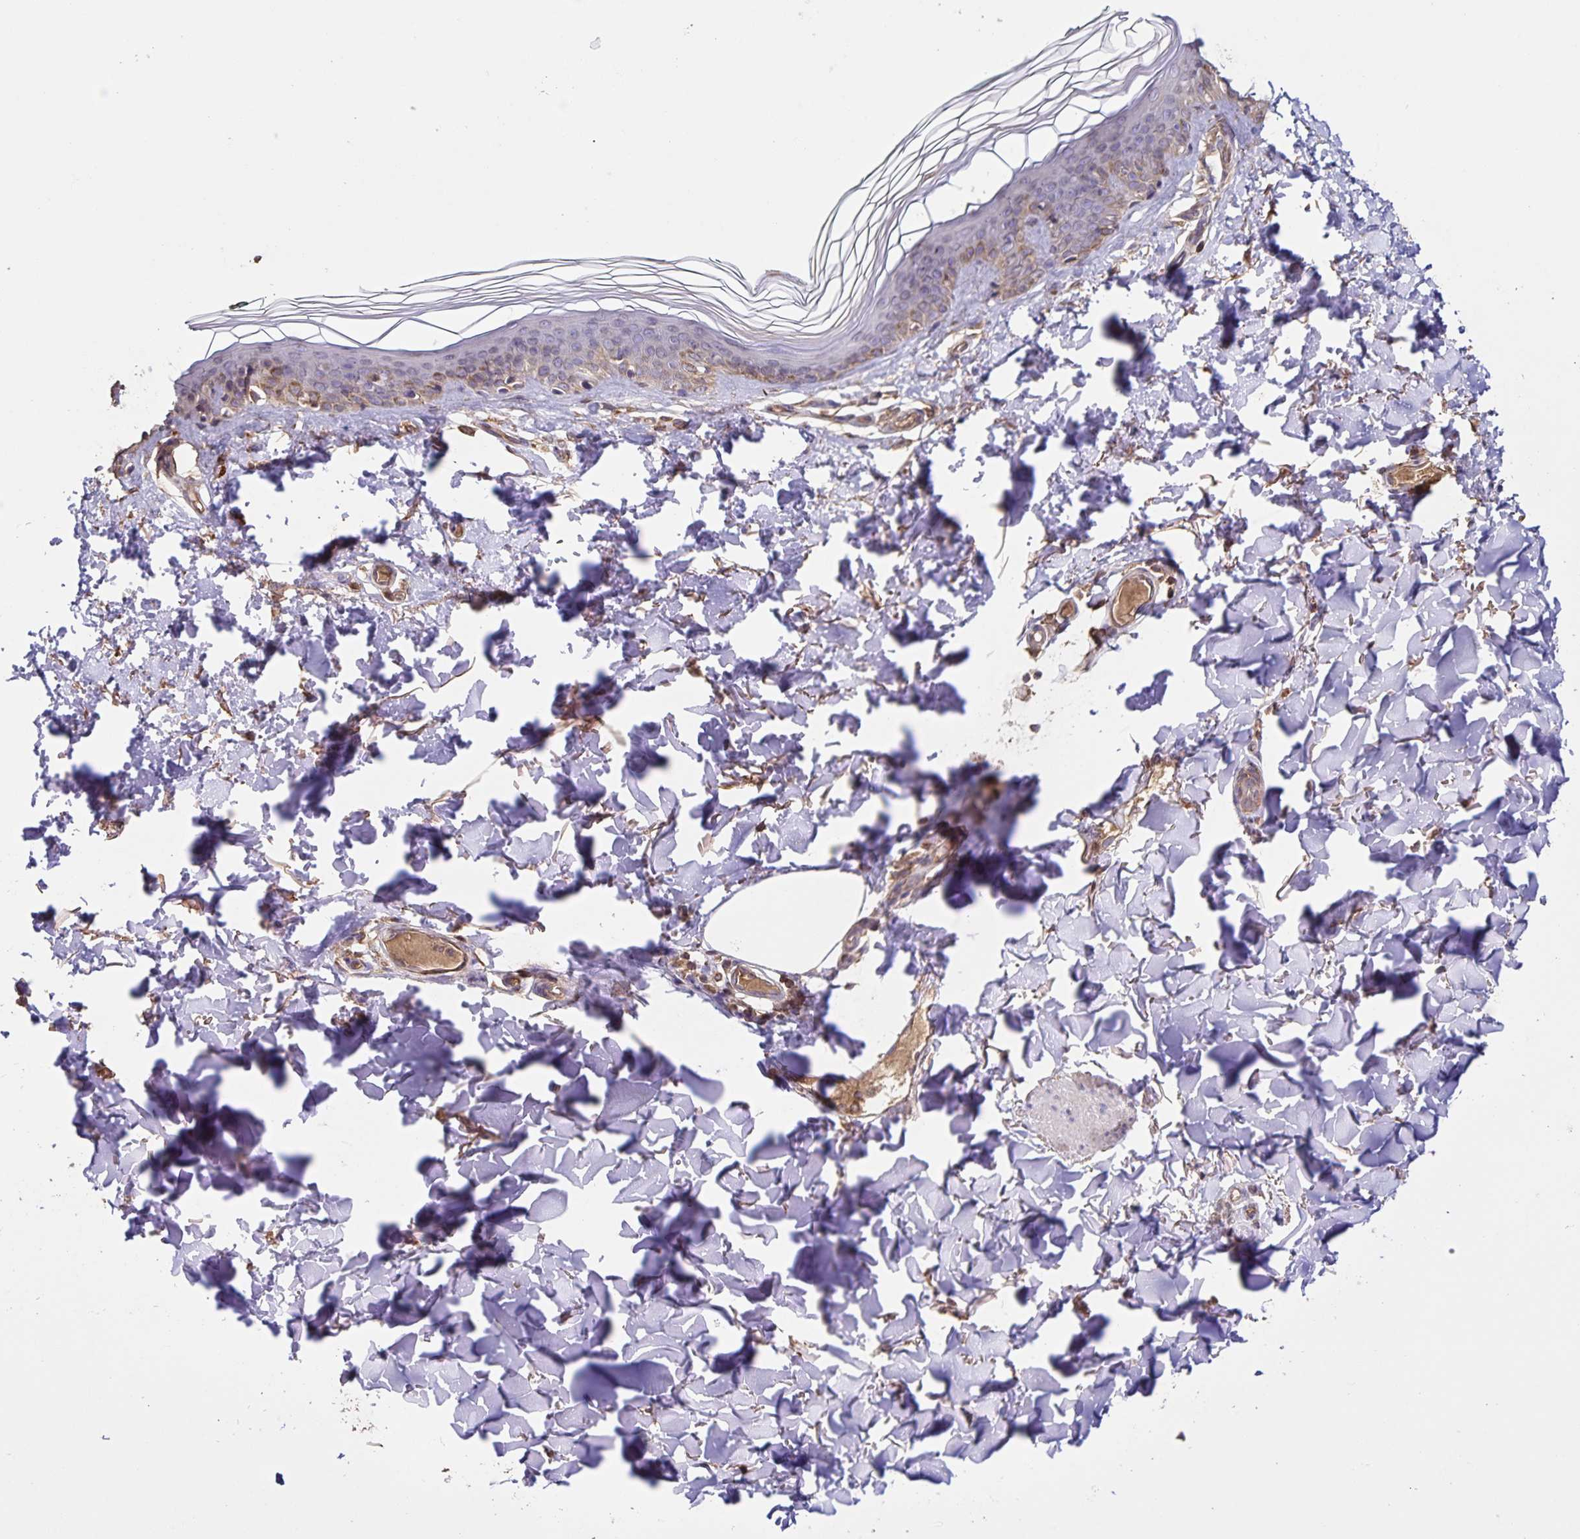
{"staining": {"intensity": "moderate", "quantity": ">75%", "location": "cytoplasmic/membranous"}, "tissue": "skin", "cell_type": "Fibroblasts", "image_type": "normal", "snomed": [{"axis": "morphology", "description": "Normal tissue, NOS"}, {"axis": "topography", "description": "Skin"}, {"axis": "topography", "description": "Peripheral nerve tissue"}], "caption": "Protein staining of normal skin displays moderate cytoplasmic/membranous positivity in about >75% of fibroblasts. The staining was performed using DAB (3,3'-diaminobenzidine), with brown indicating positive protein expression. Nuclei are stained blue with hematoxylin.", "gene": "MAN1A1", "patient": {"sex": "female", "age": 45}}